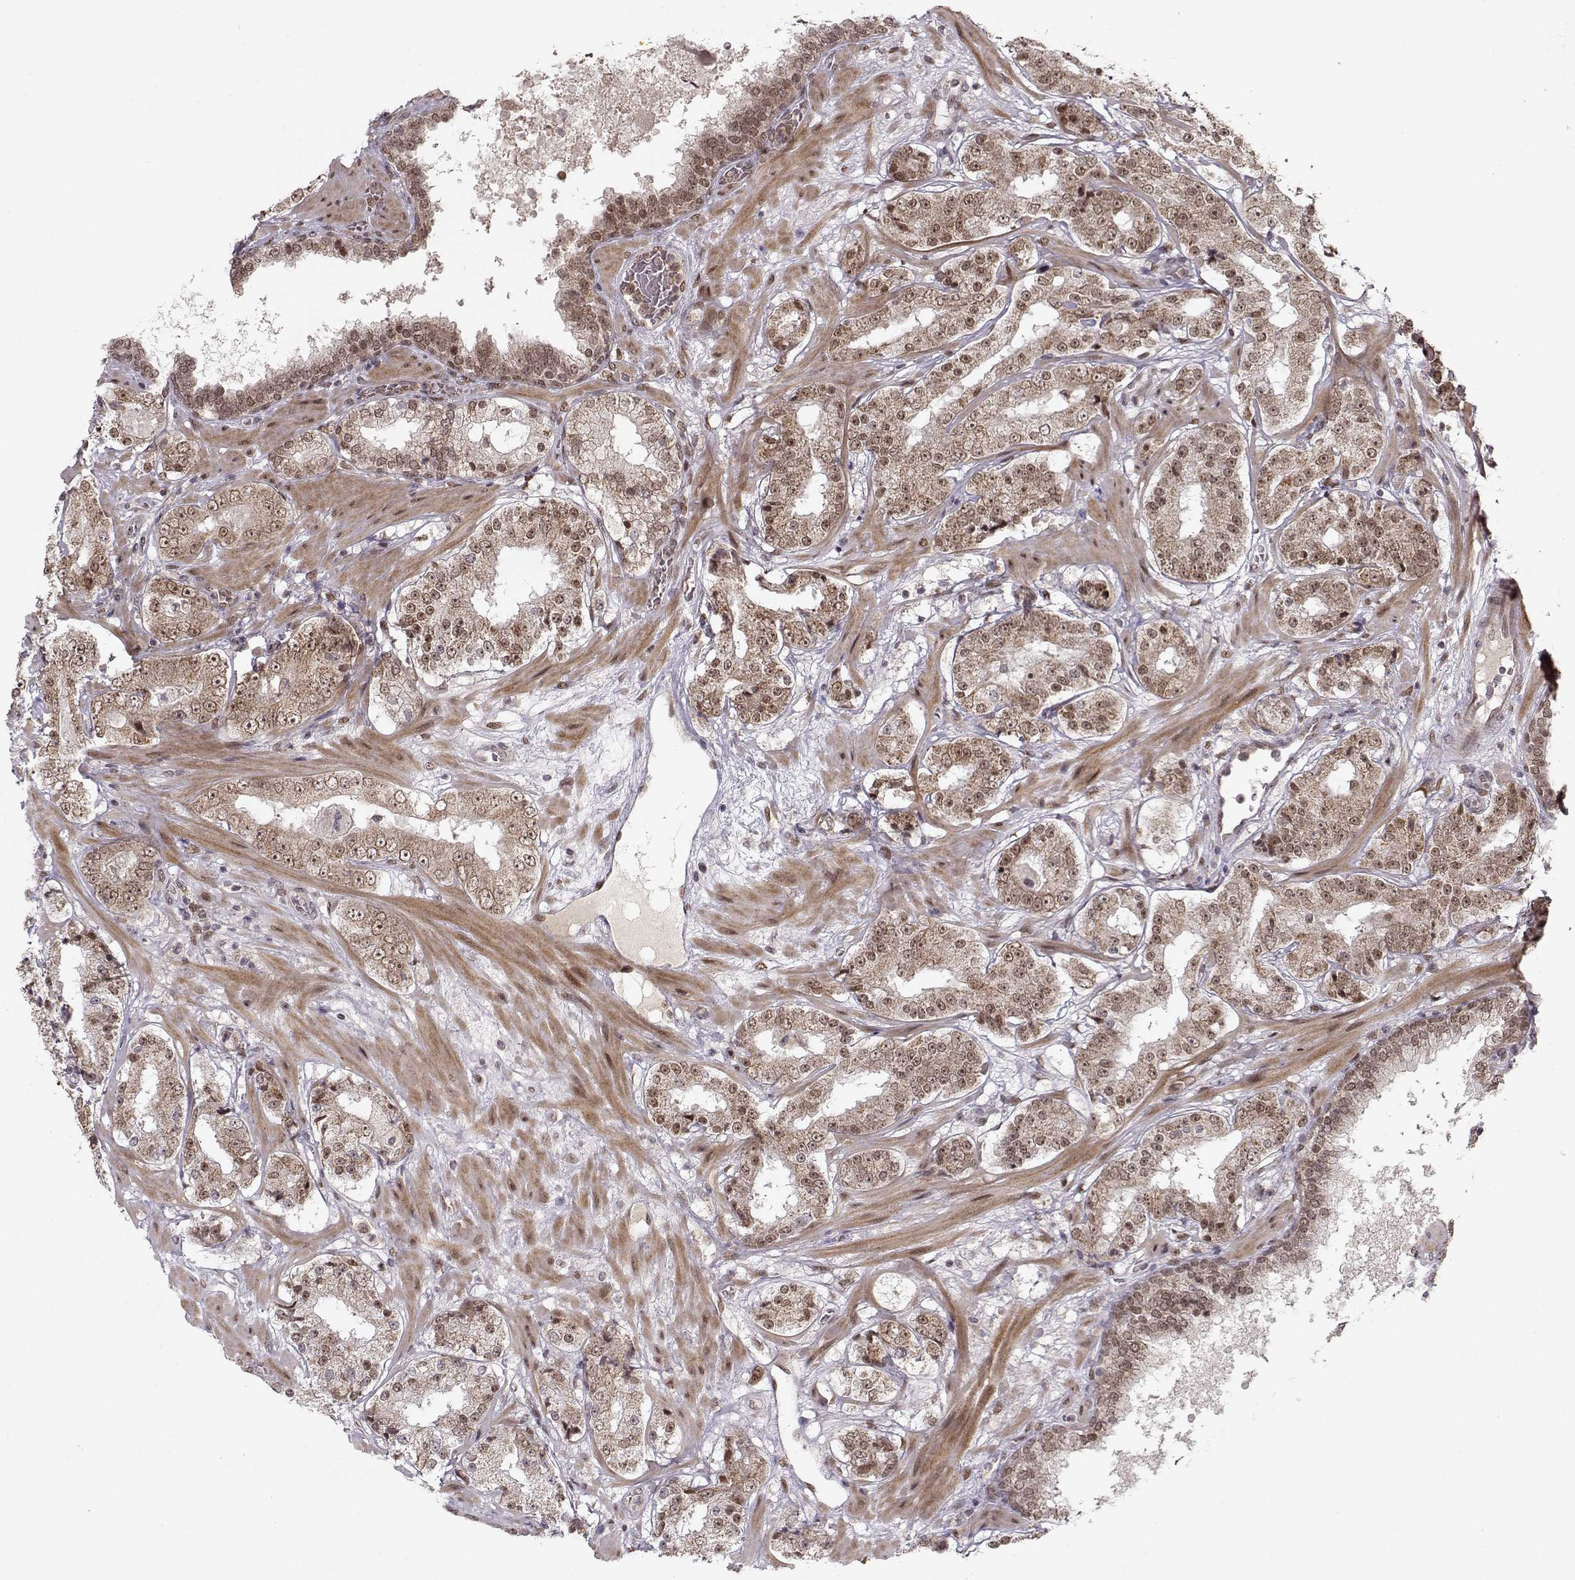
{"staining": {"intensity": "moderate", "quantity": ">75%", "location": "cytoplasmic/membranous,nuclear"}, "tissue": "prostate cancer", "cell_type": "Tumor cells", "image_type": "cancer", "snomed": [{"axis": "morphology", "description": "Adenocarcinoma, Low grade"}, {"axis": "topography", "description": "Prostate"}], "caption": "An IHC histopathology image of tumor tissue is shown. Protein staining in brown highlights moderate cytoplasmic/membranous and nuclear positivity in prostate cancer within tumor cells. The staining is performed using DAB brown chromogen to label protein expression. The nuclei are counter-stained blue using hematoxylin.", "gene": "RAI1", "patient": {"sex": "male", "age": 60}}